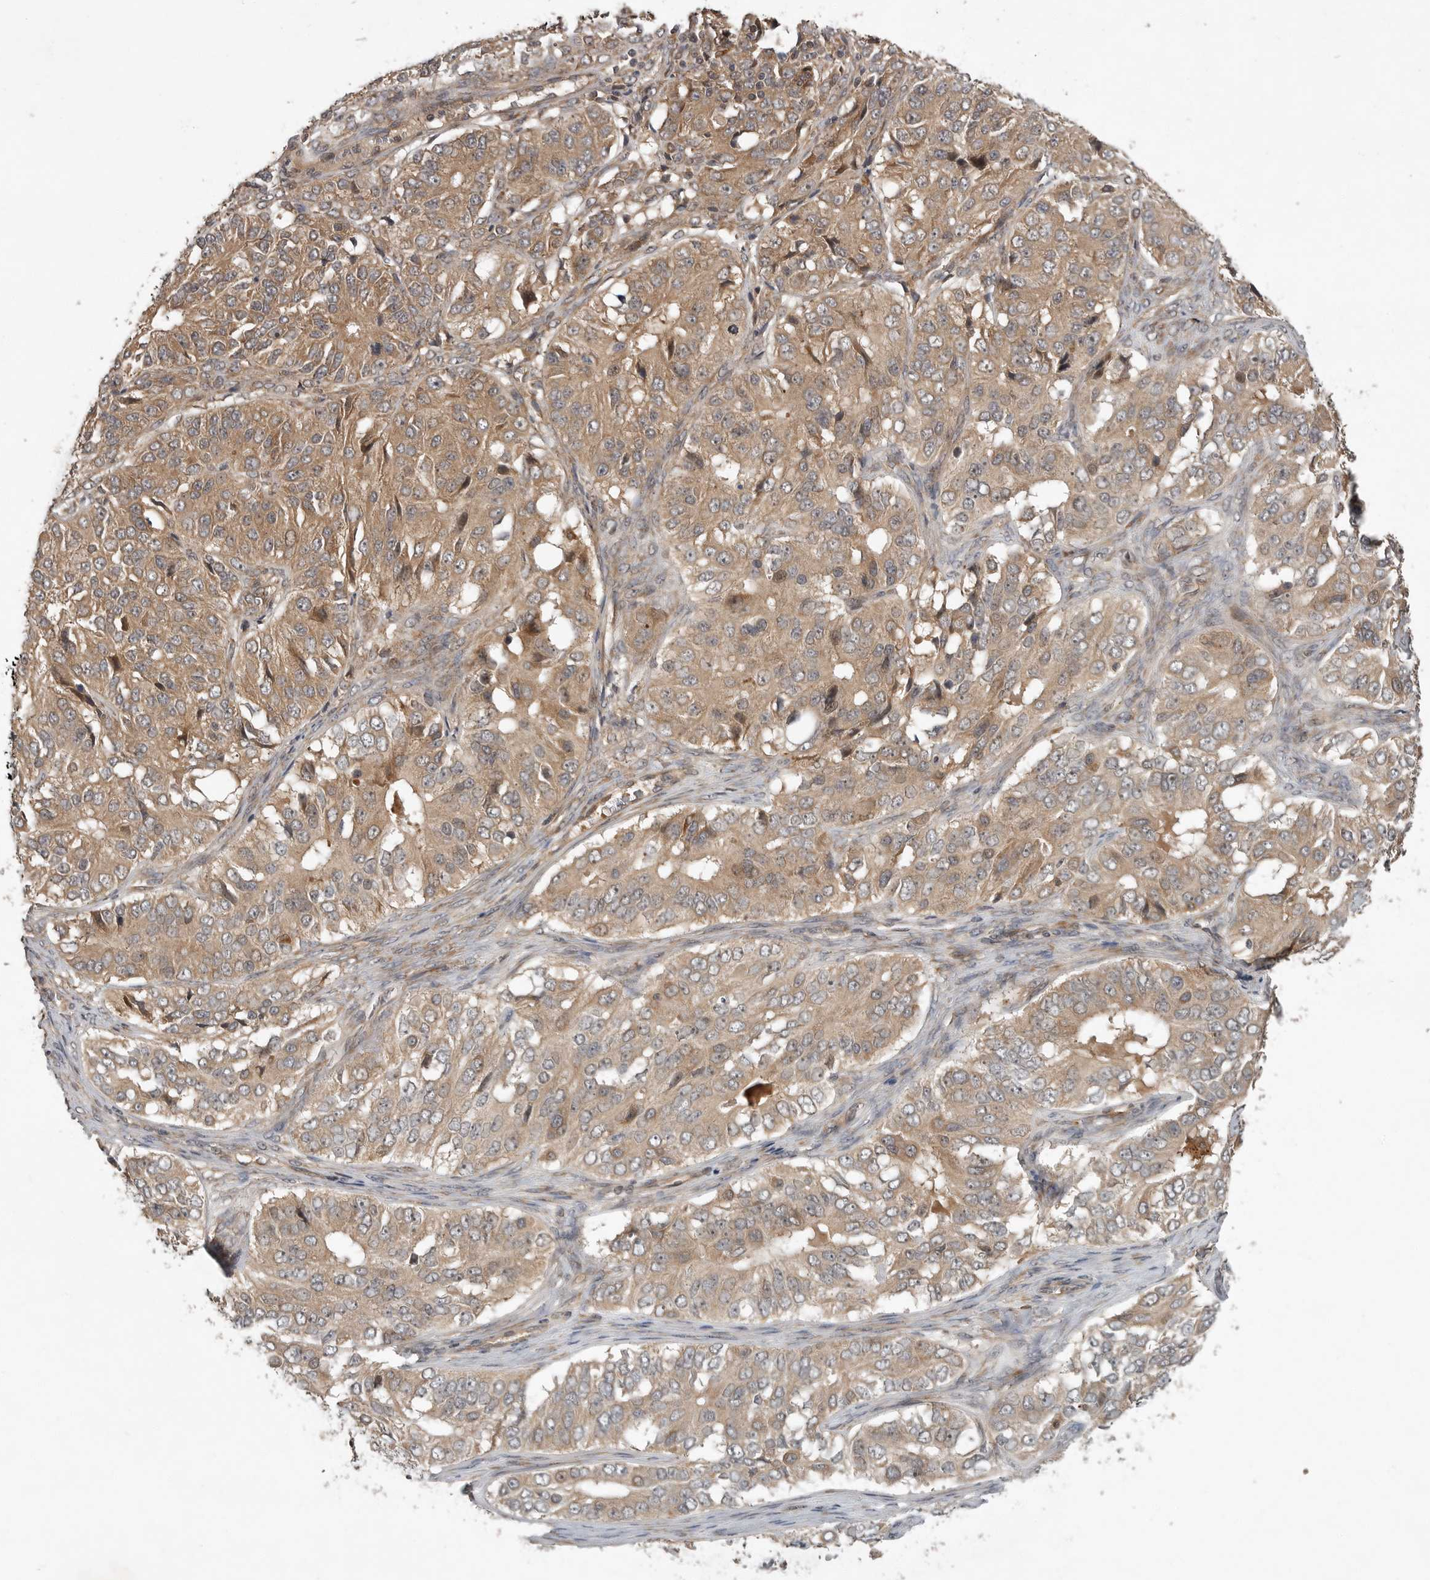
{"staining": {"intensity": "moderate", "quantity": ">75%", "location": "cytoplasmic/membranous"}, "tissue": "ovarian cancer", "cell_type": "Tumor cells", "image_type": "cancer", "snomed": [{"axis": "morphology", "description": "Carcinoma, endometroid"}, {"axis": "topography", "description": "Ovary"}], "caption": "The photomicrograph displays a brown stain indicating the presence of a protein in the cytoplasmic/membranous of tumor cells in ovarian cancer (endometroid carcinoma).", "gene": "OSBPL9", "patient": {"sex": "female", "age": 51}}